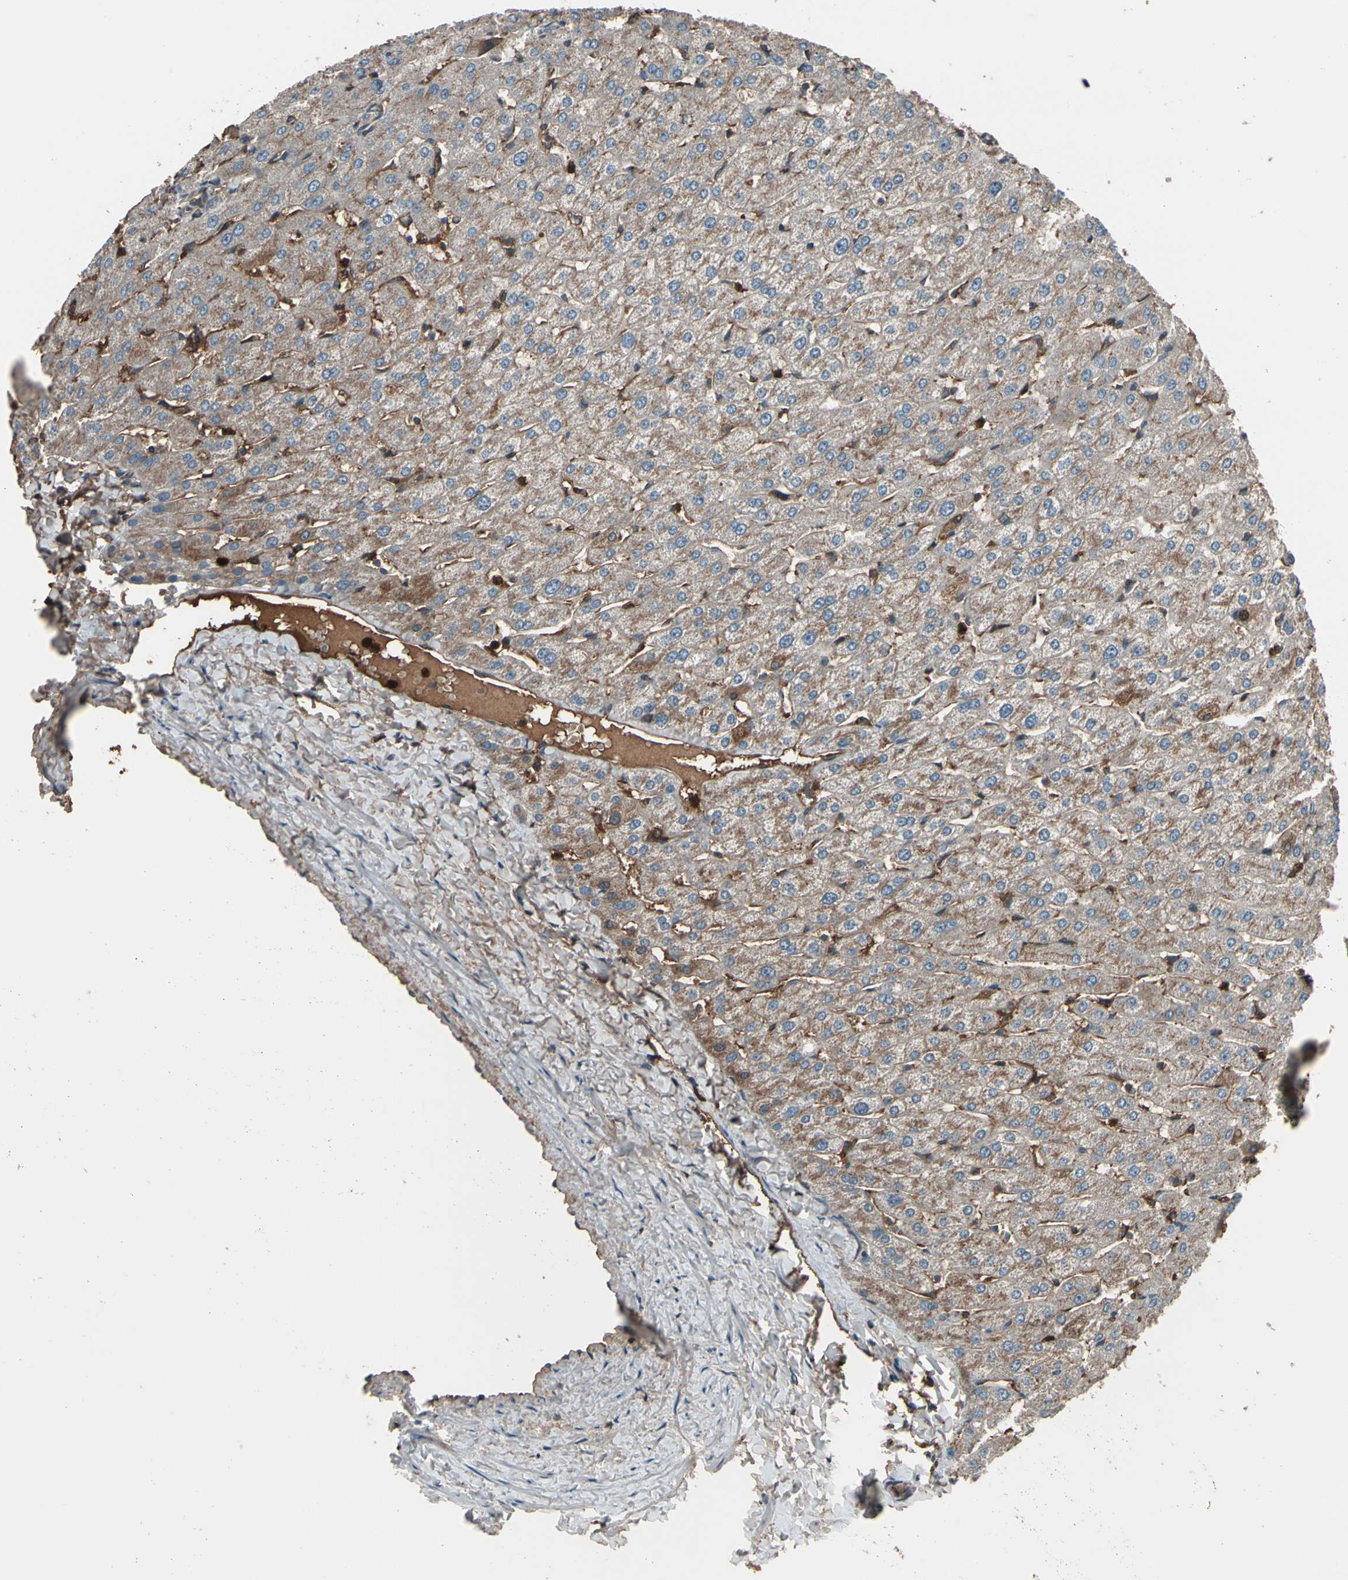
{"staining": {"intensity": "moderate", "quantity": ">75%", "location": "cytoplasmic/membranous"}, "tissue": "liver", "cell_type": "Cholangiocytes", "image_type": "normal", "snomed": [{"axis": "morphology", "description": "Normal tissue, NOS"}, {"axis": "morphology", "description": "Fibrosis, NOS"}, {"axis": "topography", "description": "Liver"}], "caption": "High-power microscopy captured an IHC image of normal liver, revealing moderate cytoplasmic/membranous expression in approximately >75% of cholangiocytes.", "gene": "STX11", "patient": {"sex": "female", "age": 29}}